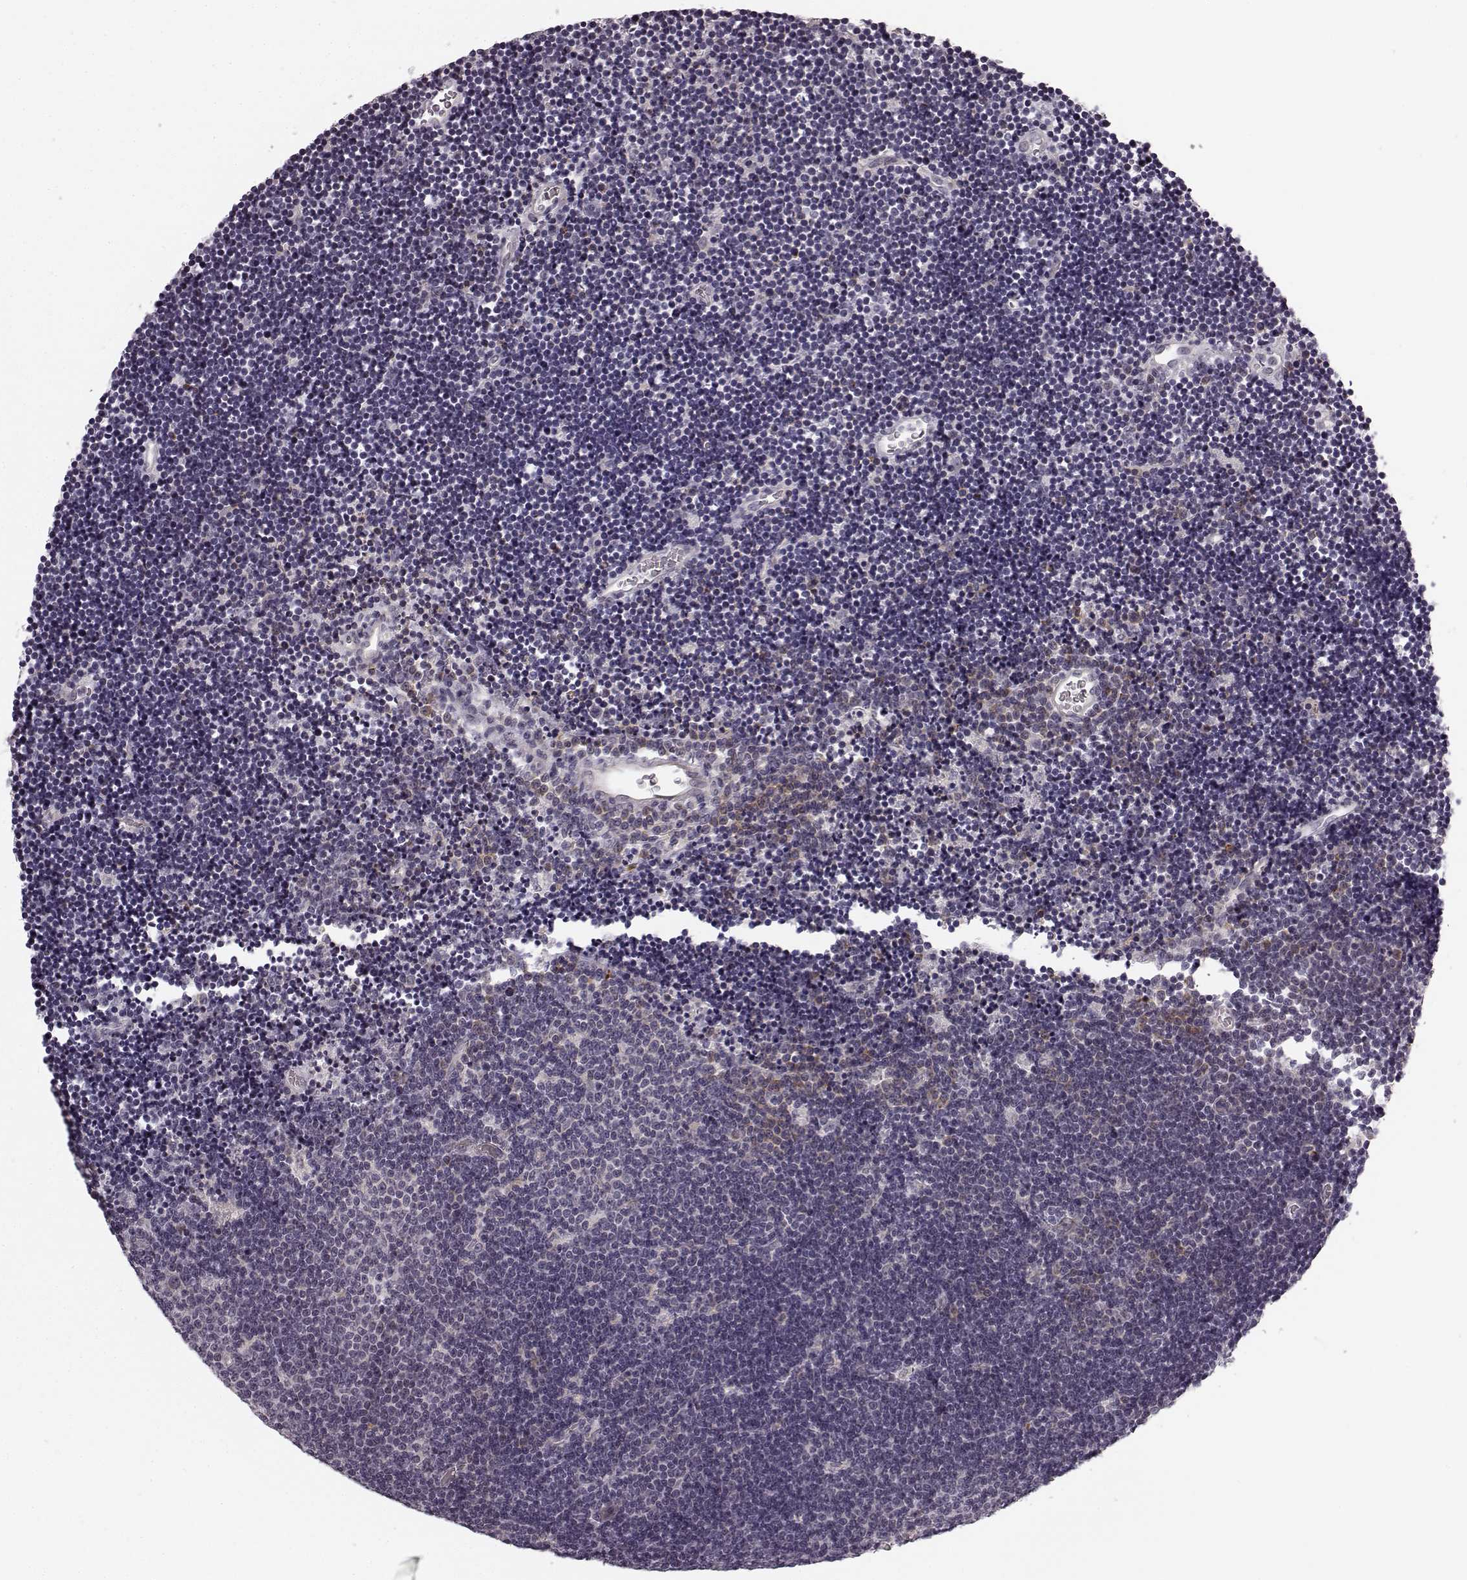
{"staining": {"intensity": "negative", "quantity": "none", "location": "none"}, "tissue": "lymphoma", "cell_type": "Tumor cells", "image_type": "cancer", "snomed": [{"axis": "morphology", "description": "Malignant lymphoma, non-Hodgkin's type, Low grade"}, {"axis": "topography", "description": "Brain"}], "caption": "Protein analysis of lymphoma demonstrates no significant staining in tumor cells. The staining was performed using DAB to visualize the protein expression in brown, while the nuclei were stained in blue with hematoxylin (Magnification: 20x).", "gene": "FAM234B", "patient": {"sex": "female", "age": 66}}